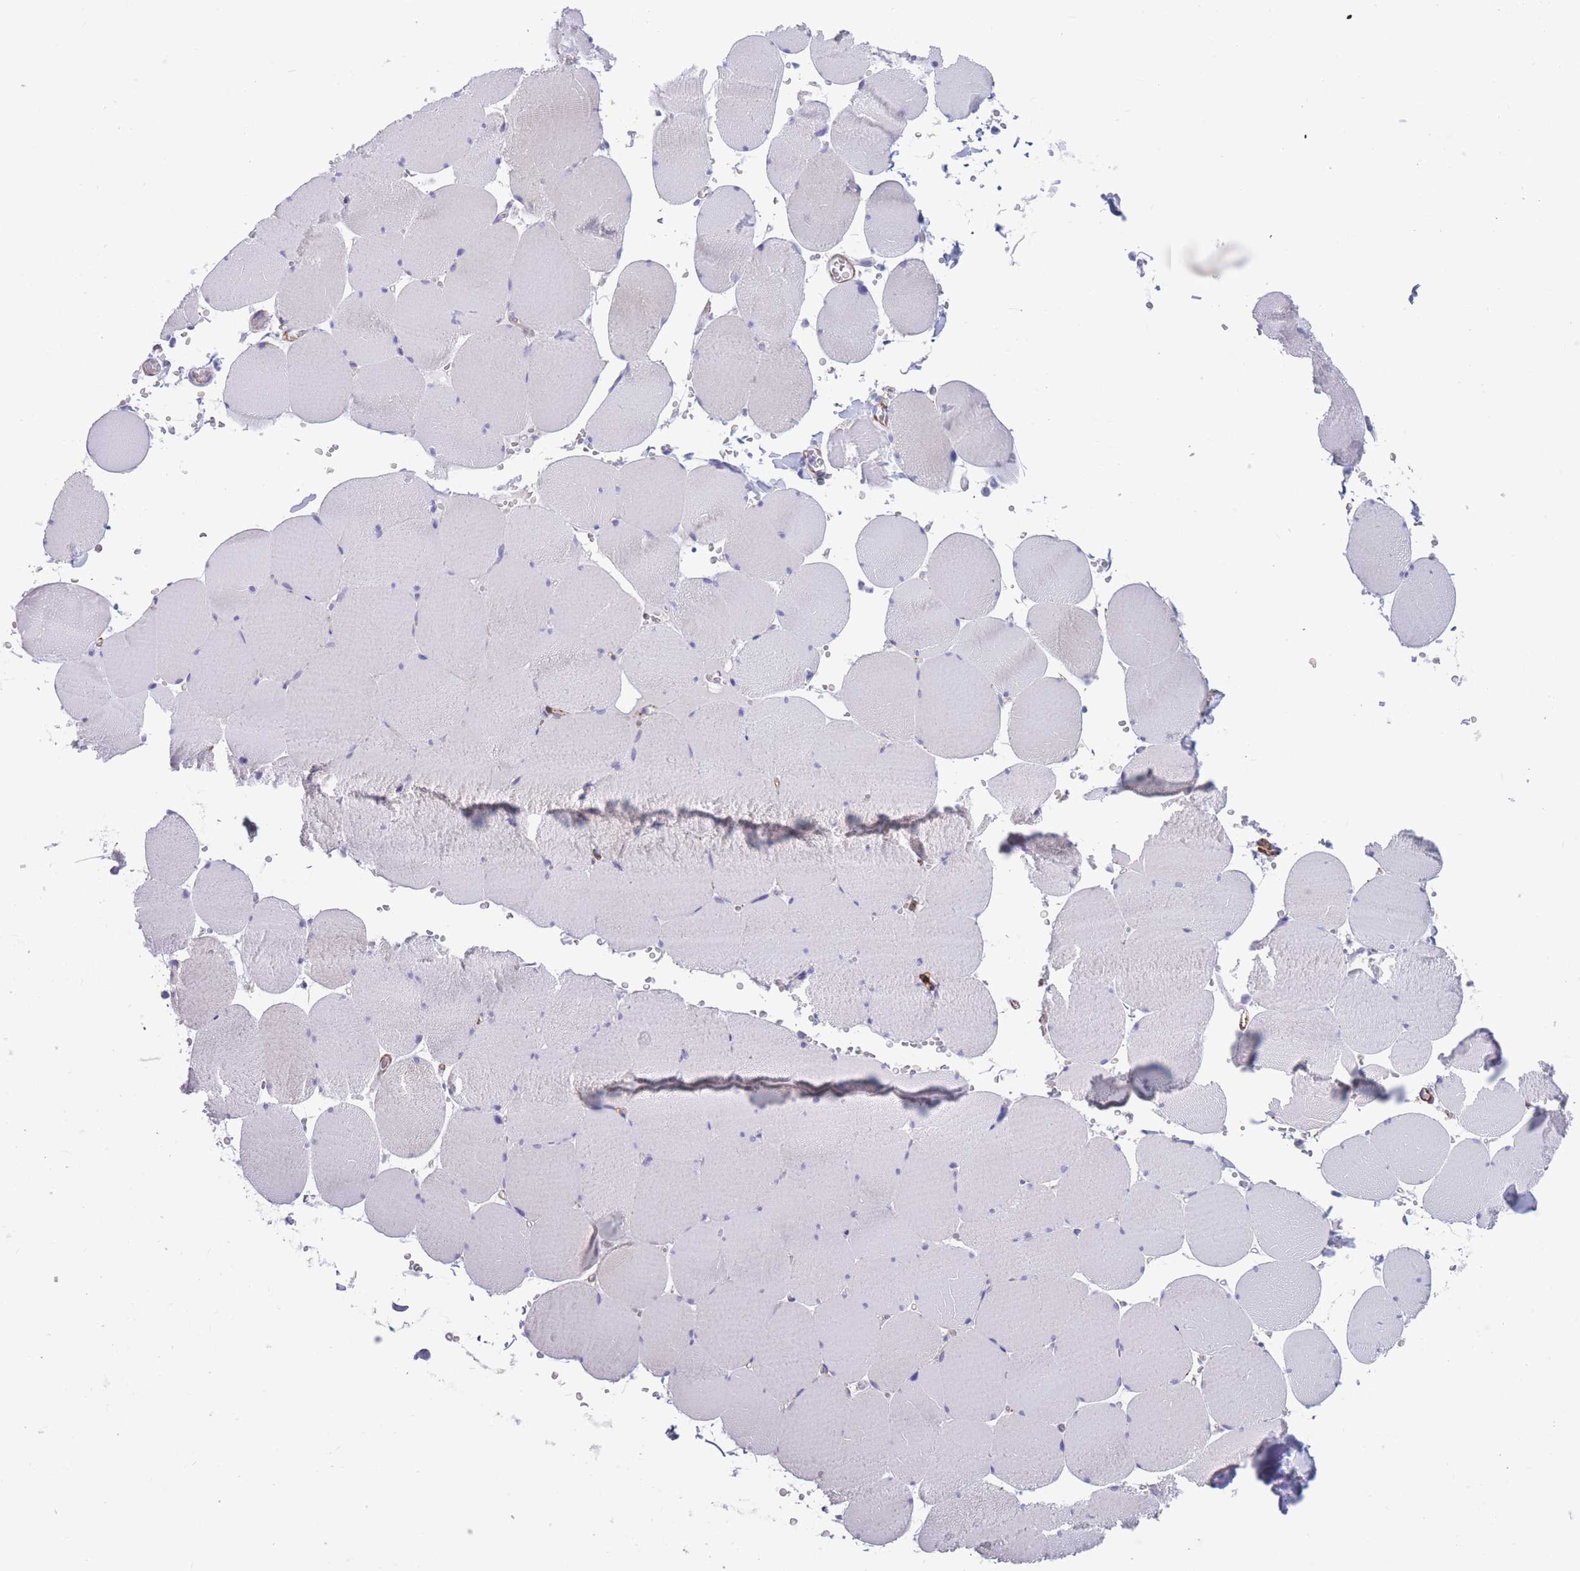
{"staining": {"intensity": "negative", "quantity": "none", "location": "none"}, "tissue": "skeletal muscle", "cell_type": "Myocytes", "image_type": "normal", "snomed": [{"axis": "morphology", "description": "Normal tissue, NOS"}, {"axis": "topography", "description": "Skeletal muscle"}, {"axis": "topography", "description": "Head-Neck"}], "caption": "An IHC image of normal skeletal muscle is shown. There is no staining in myocytes of skeletal muscle.", "gene": "DPYD", "patient": {"sex": "male", "age": 66}}